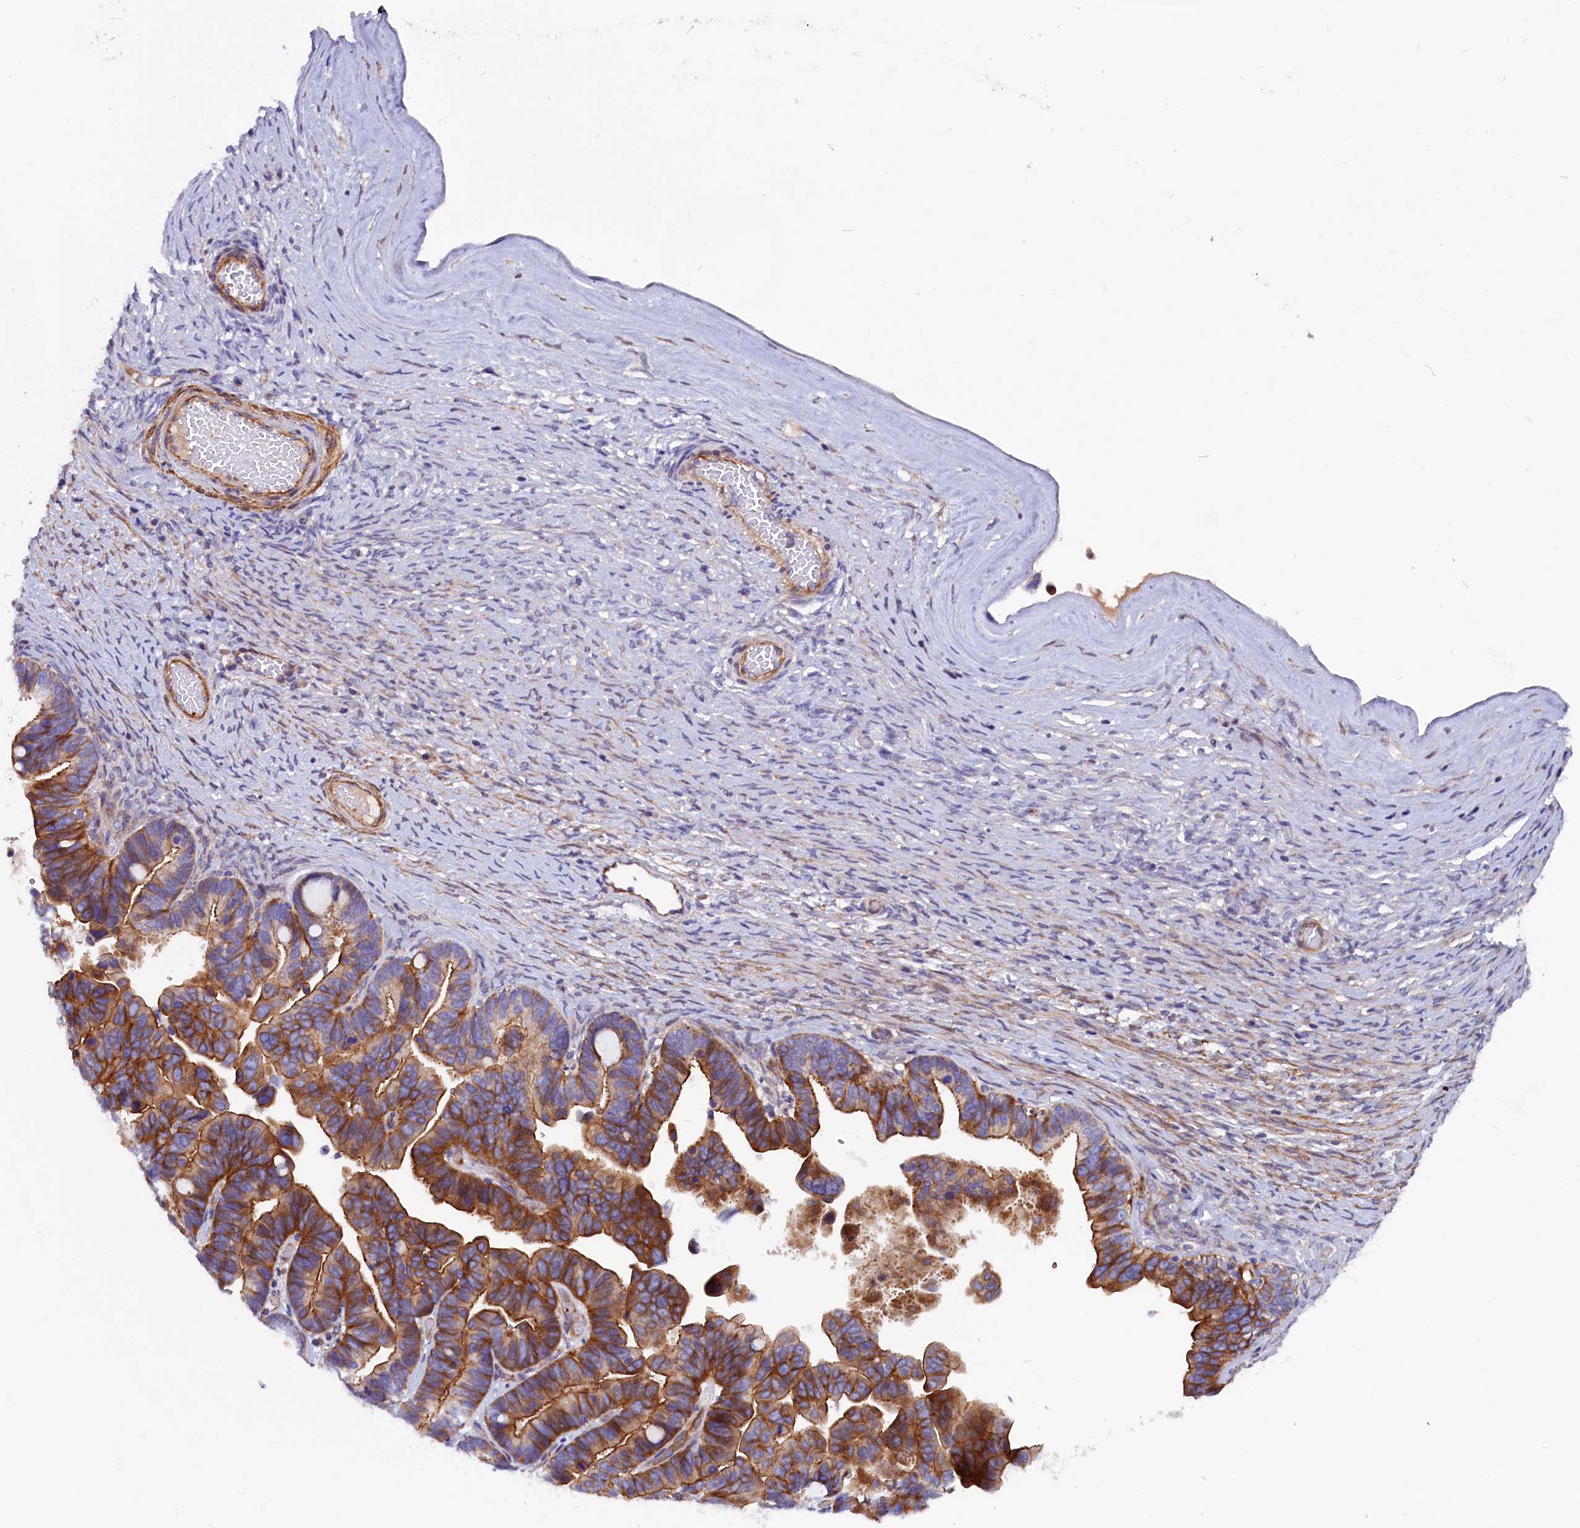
{"staining": {"intensity": "moderate", "quantity": ">75%", "location": "cytoplasmic/membranous"}, "tissue": "ovarian cancer", "cell_type": "Tumor cells", "image_type": "cancer", "snomed": [{"axis": "morphology", "description": "Cystadenocarcinoma, serous, NOS"}, {"axis": "topography", "description": "Ovary"}], "caption": "There is medium levels of moderate cytoplasmic/membranous staining in tumor cells of ovarian cancer (serous cystadenocarcinoma), as demonstrated by immunohistochemical staining (brown color).", "gene": "ZNF749", "patient": {"sex": "female", "age": 56}}